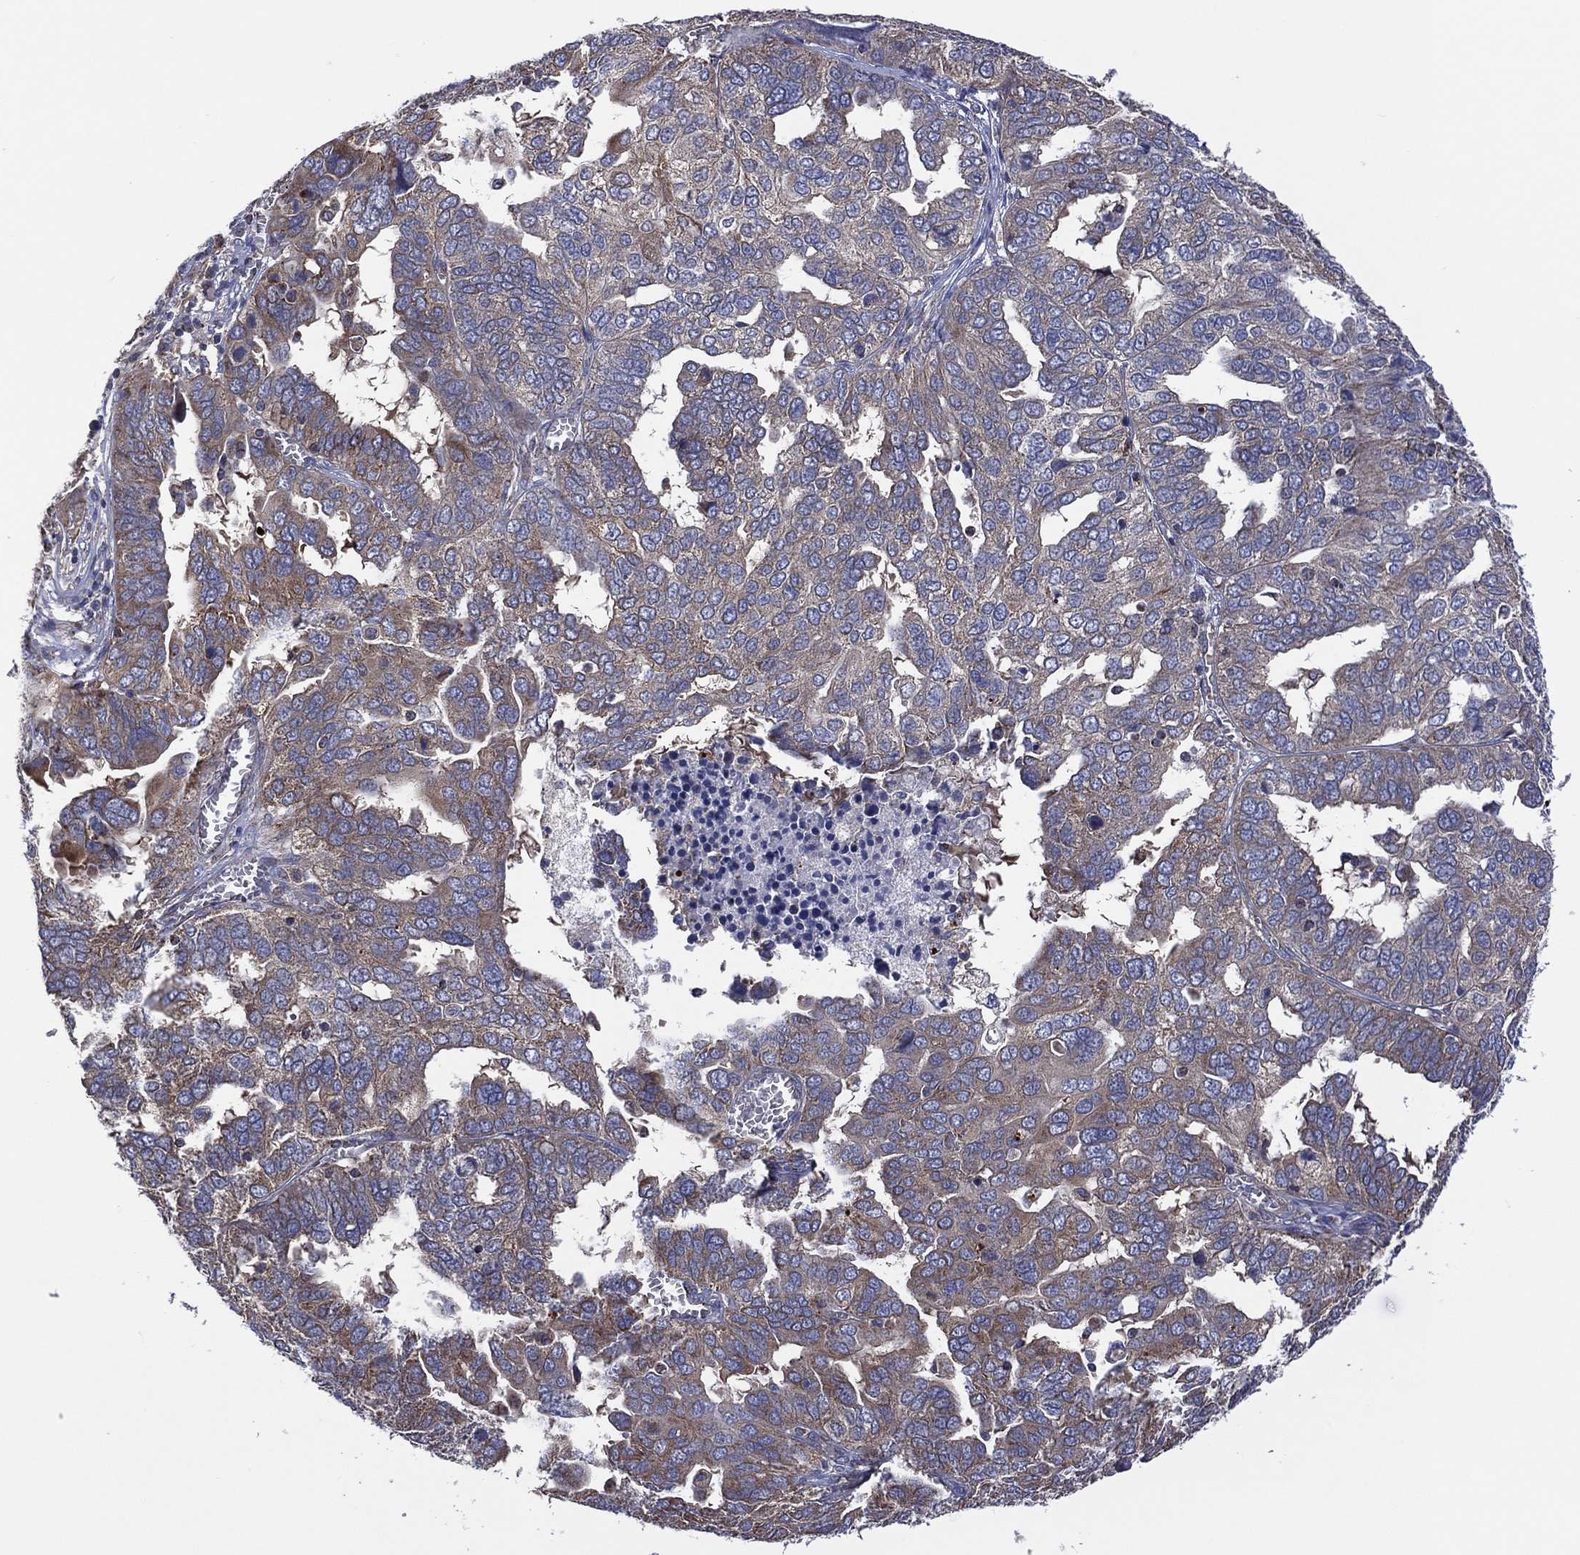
{"staining": {"intensity": "weak", "quantity": "25%-75%", "location": "cytoplasmic/membranous"}, "tissue": "ovarian cancer", "cell_type": "Tumor cells", "image_type": "cancer", "snomed": [{"axis": "morphology", "description": "Carcinoma, endometroid"}, {"axis": "topography", "description": "Soft tissue"}, {"axis": "topography", "description": "Ovary"}], "caption": "IHC (DAB) staining of ovarian endometroid carcinoma displays weak cytoplasmic/membranous protein expression in about 25%-75% of tumor cells.", "gene": "PIDD1", "patient": {"sex": "female", "age": 52}}